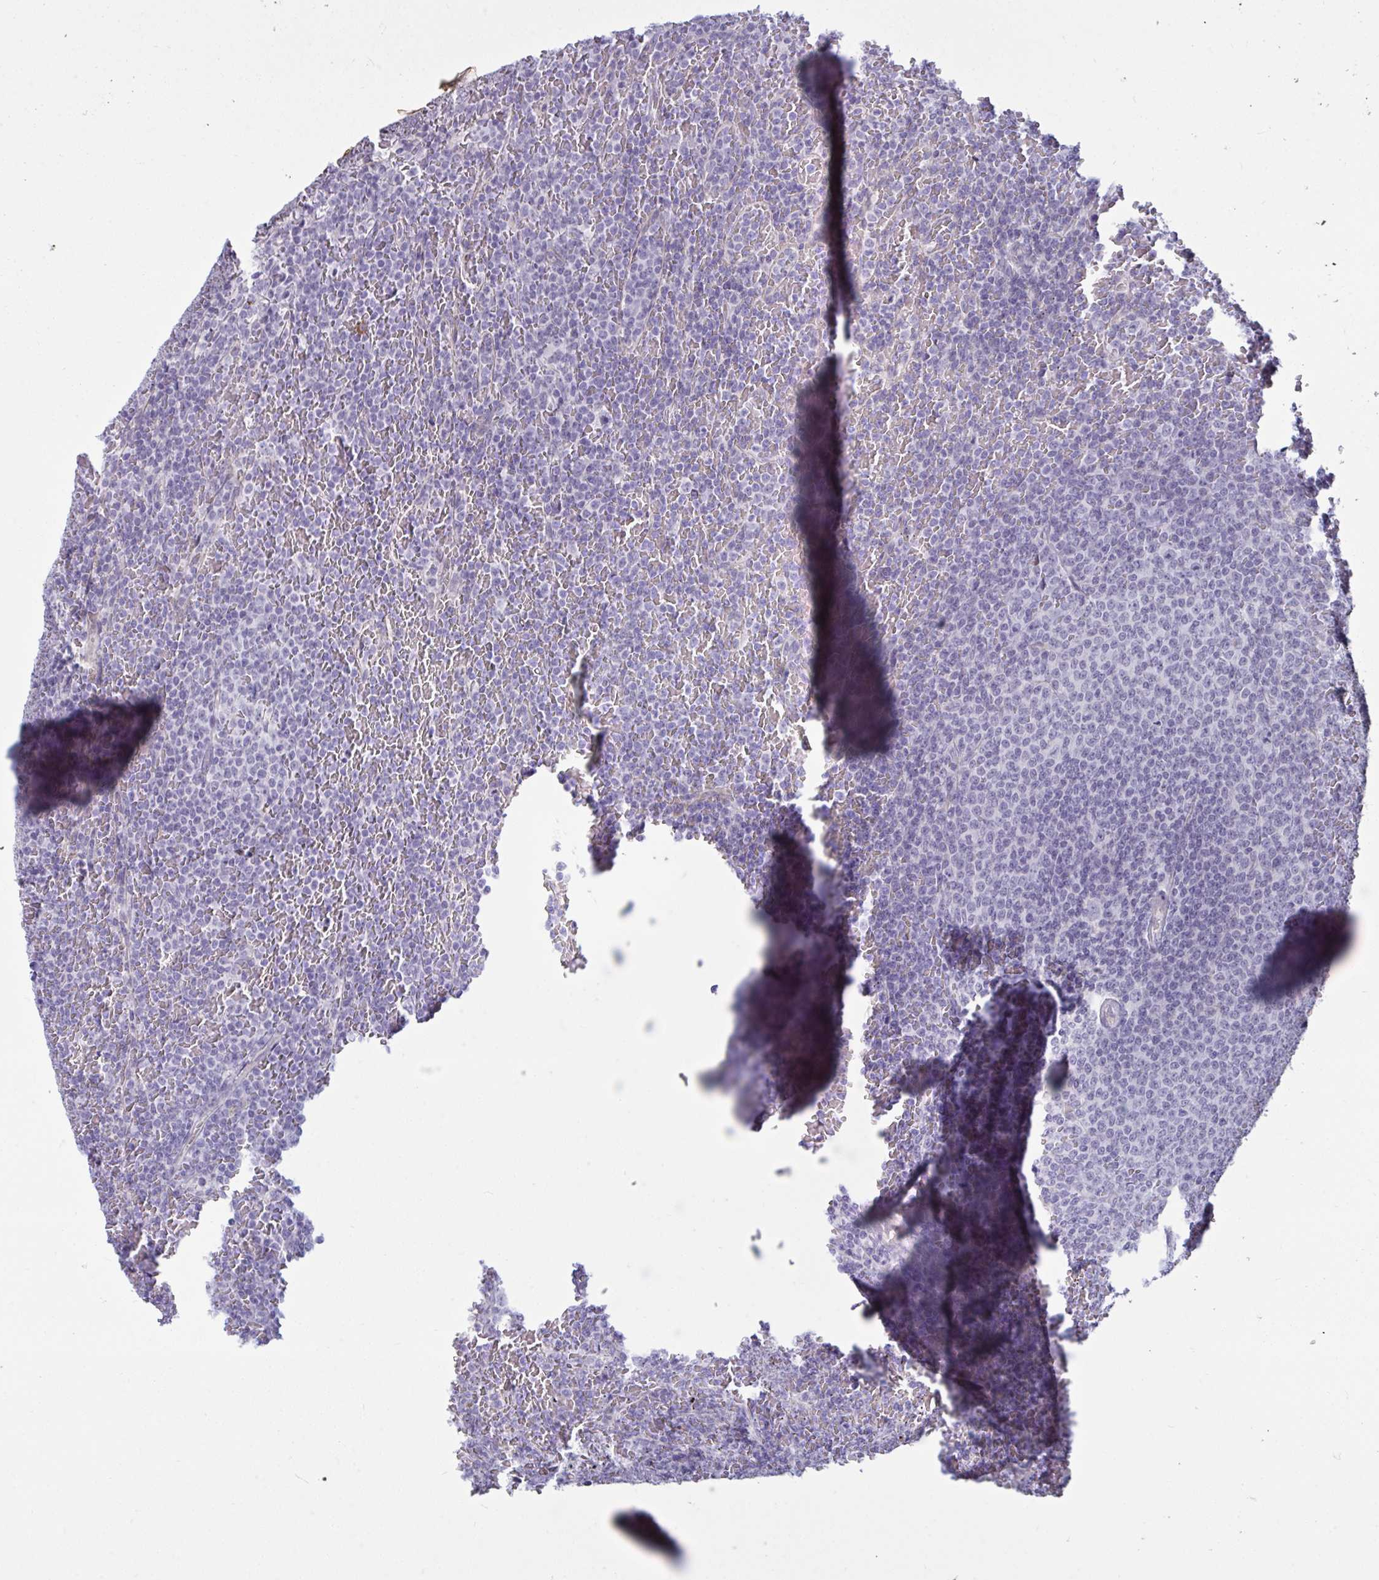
{"staining": {"intensity": "negative", "quantity": "none", "location": "none"}, "tissue": "lymphoma", "cell_type": "Tumor cells", "image_type": "cancer", "snomed": [{"axis": "morphology", "description": "Malignant lymphoma, non-Hodgkin's type, Low grade"}, {"axis": "topography", "description": "Spleen"}], "caption": "Human malignant lymphoma, non-Hodgkin's type (low-grade) stained for a protein using immunohistochemistry reveals no staining in tumor cells.", "gene": "TBC1D4", "patient": {"sex": "female", "age": 77}}